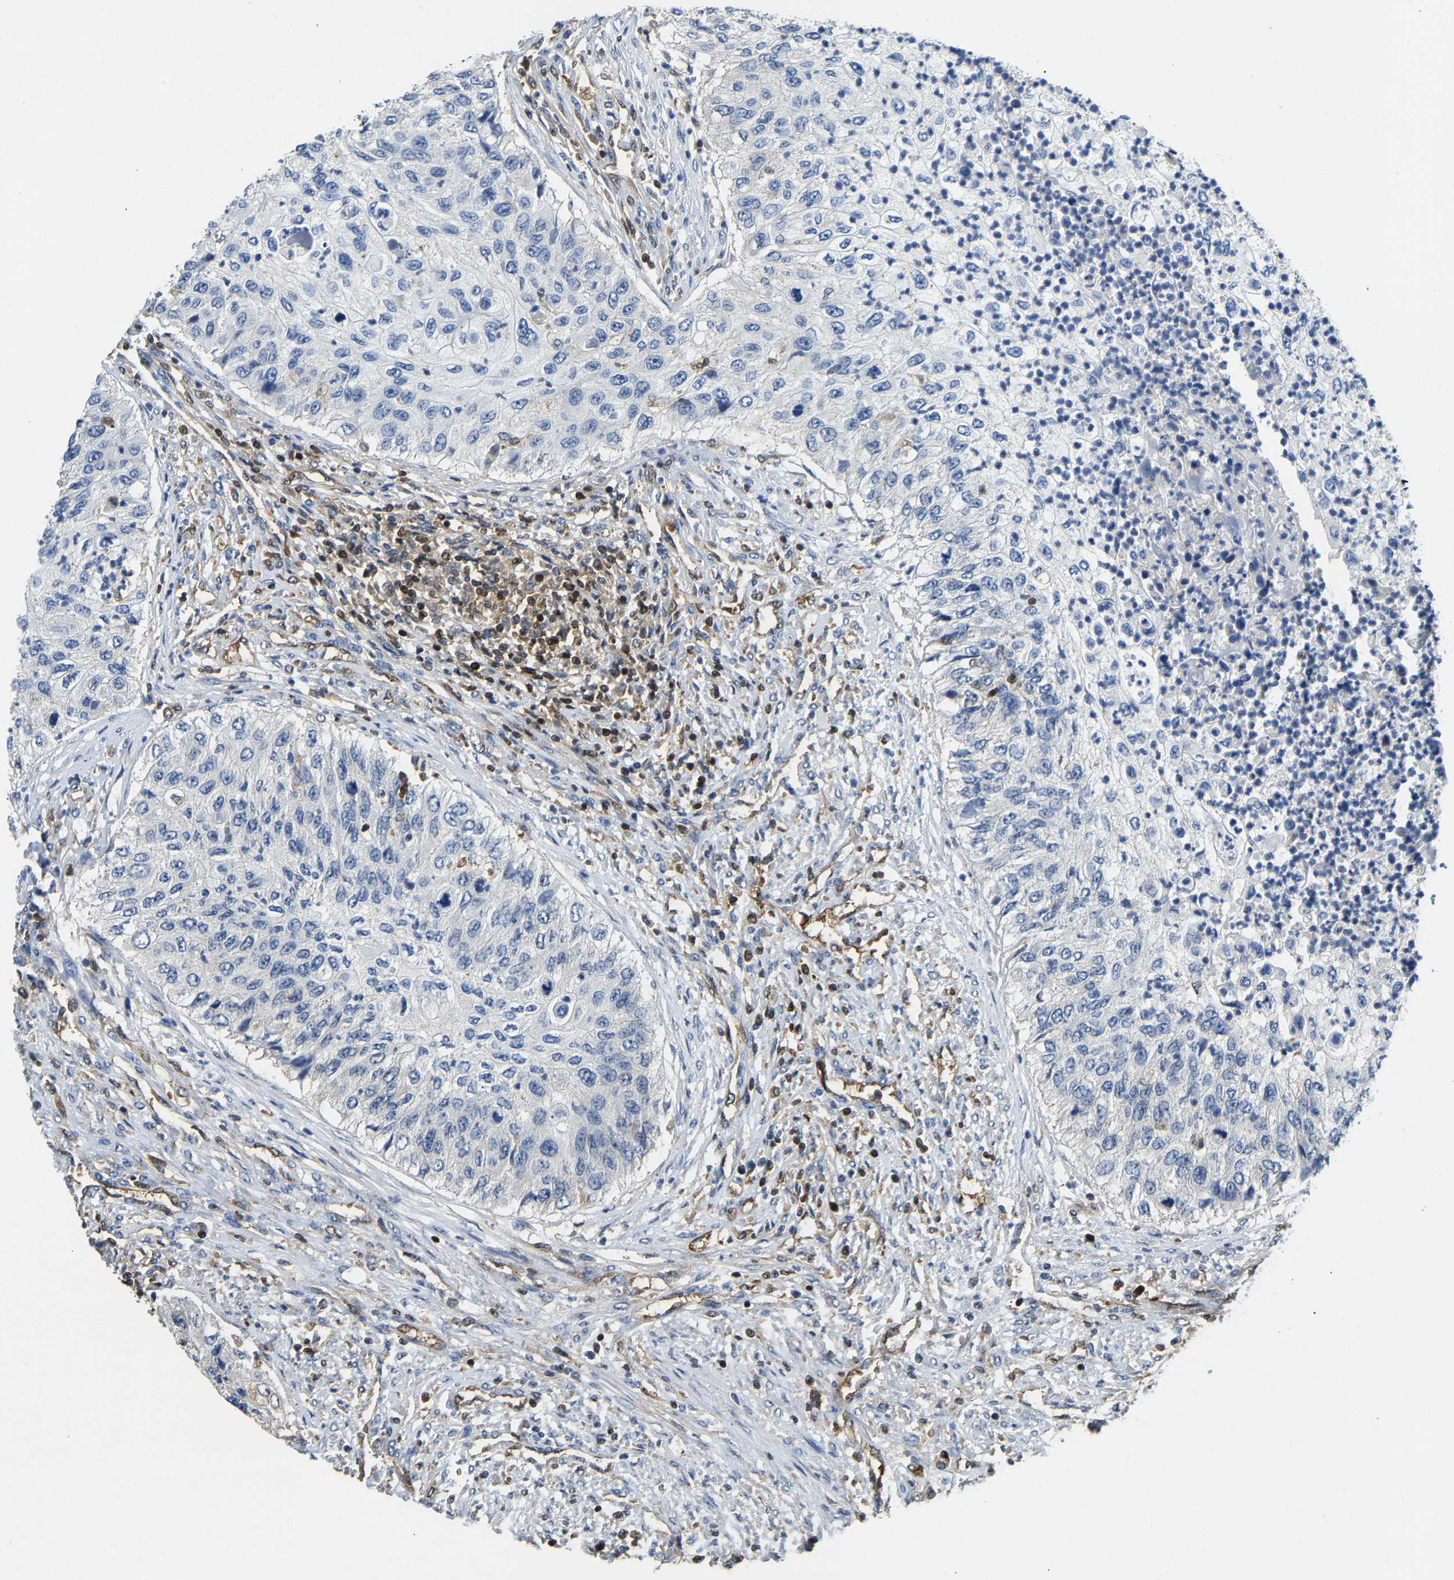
{"staining": {"intensity": "negative", "quantity": "none", "location": "none"}, "tissue": "urothelial cancer", "cell_type": "Tumor cells", "image_type": "cancer", "snomed": [{"axis": "morphology", "description": "Urothelial carcinoma, High grade"}, {"axis": "topography", "description": "Urinary bladder"}], "caption": "Human urothelial cancer stained for a protein using IHC reveals no staining in tumor cells.", "gene": "GIMAP7", "patient": {"sex": "female", "age": 60}}